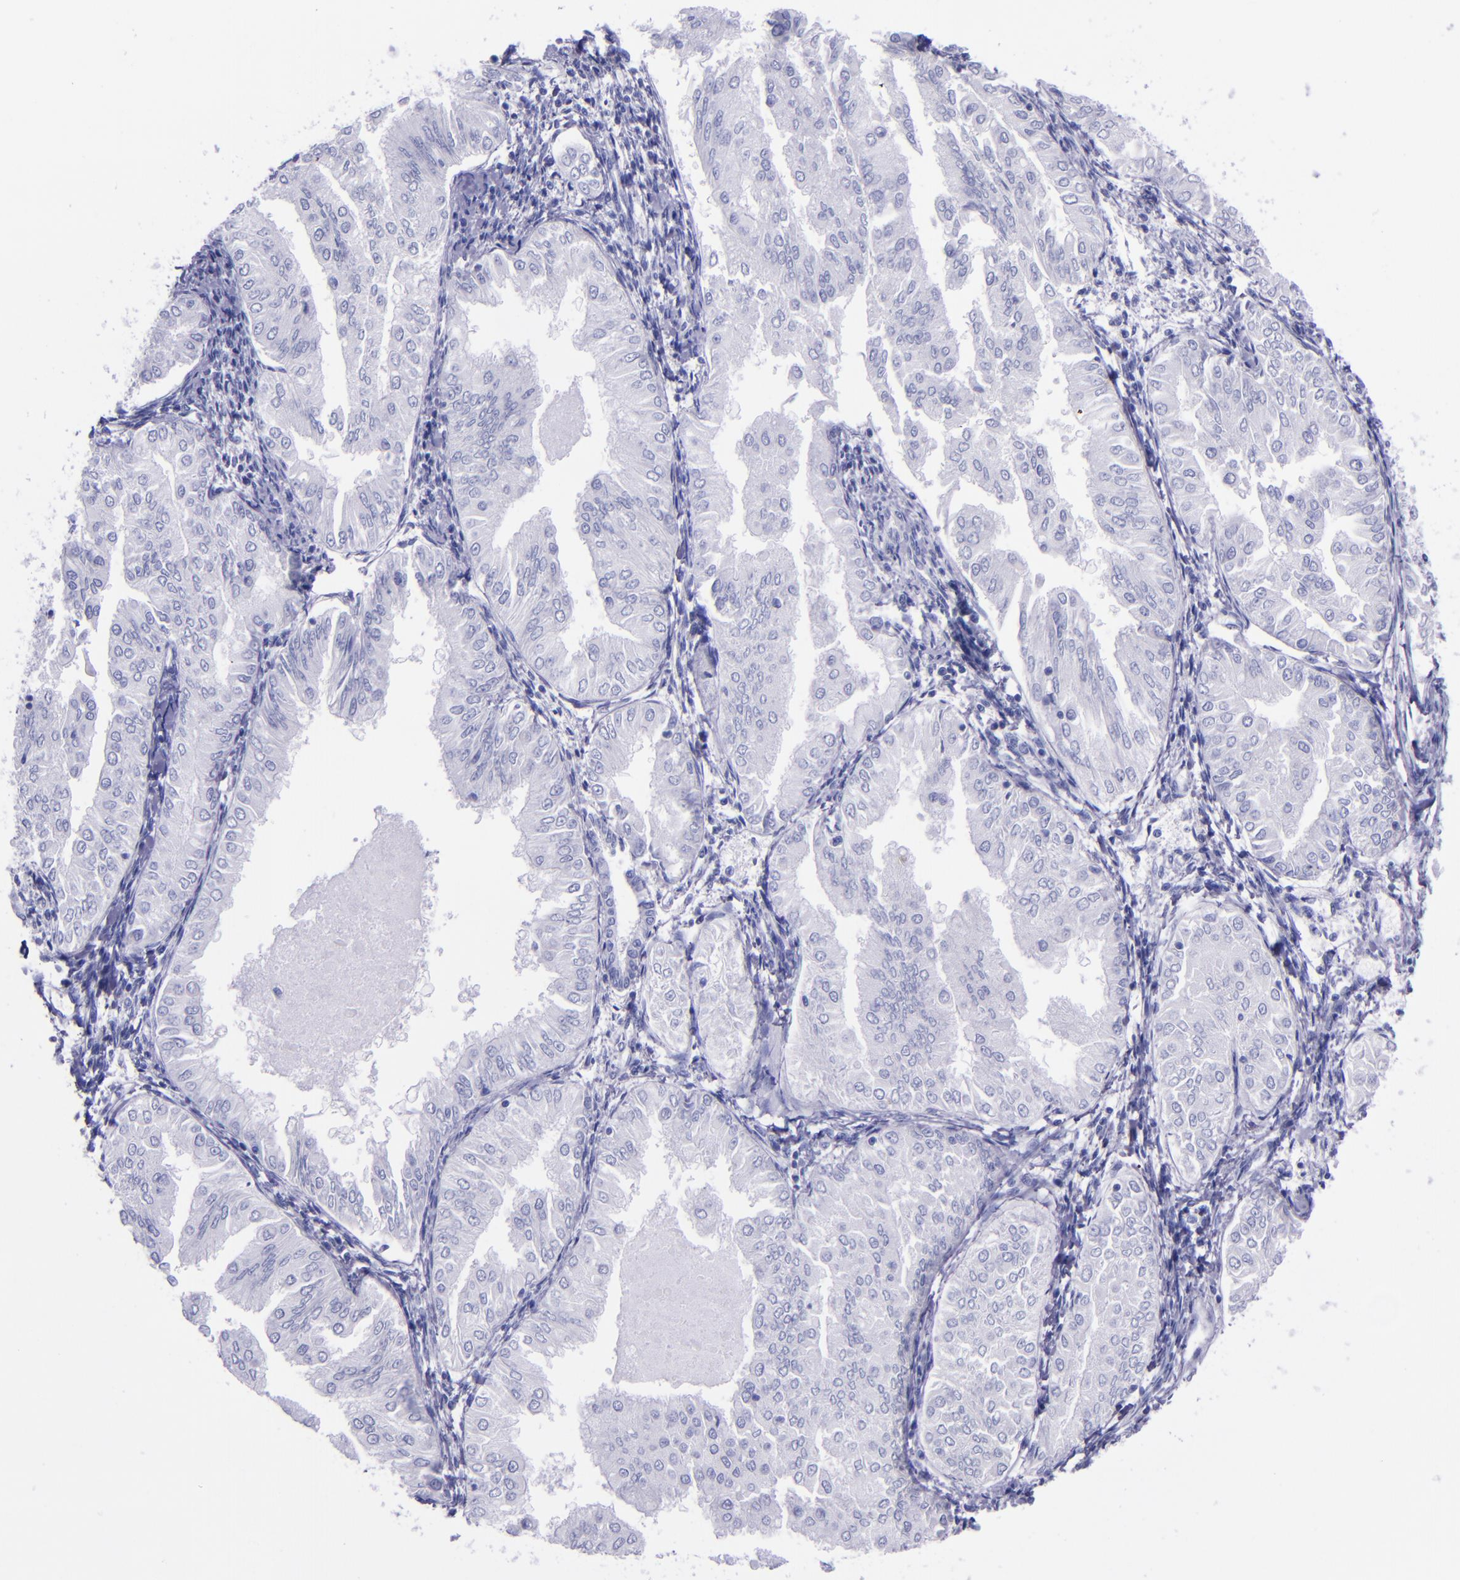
{"staining": {"intensity": "negative", "quantity": "none", "location": "none"}, "tissue": "endometrial cancer", "cell_type": "Tumor cells", "image_type": "cancer", "snomed": [{"axis": "morphology", "description": "Adenocarcinoma, NOS"}, {"axis": "topography", "description": "Endometrium"}], "caption": "Endometrial adenocarcinoma stained for a protein using immunohistochemistry (IHC) reveals no expression tumor cells.", "gene": "MBP", "patient": {"sex": "female", "age": 53}}